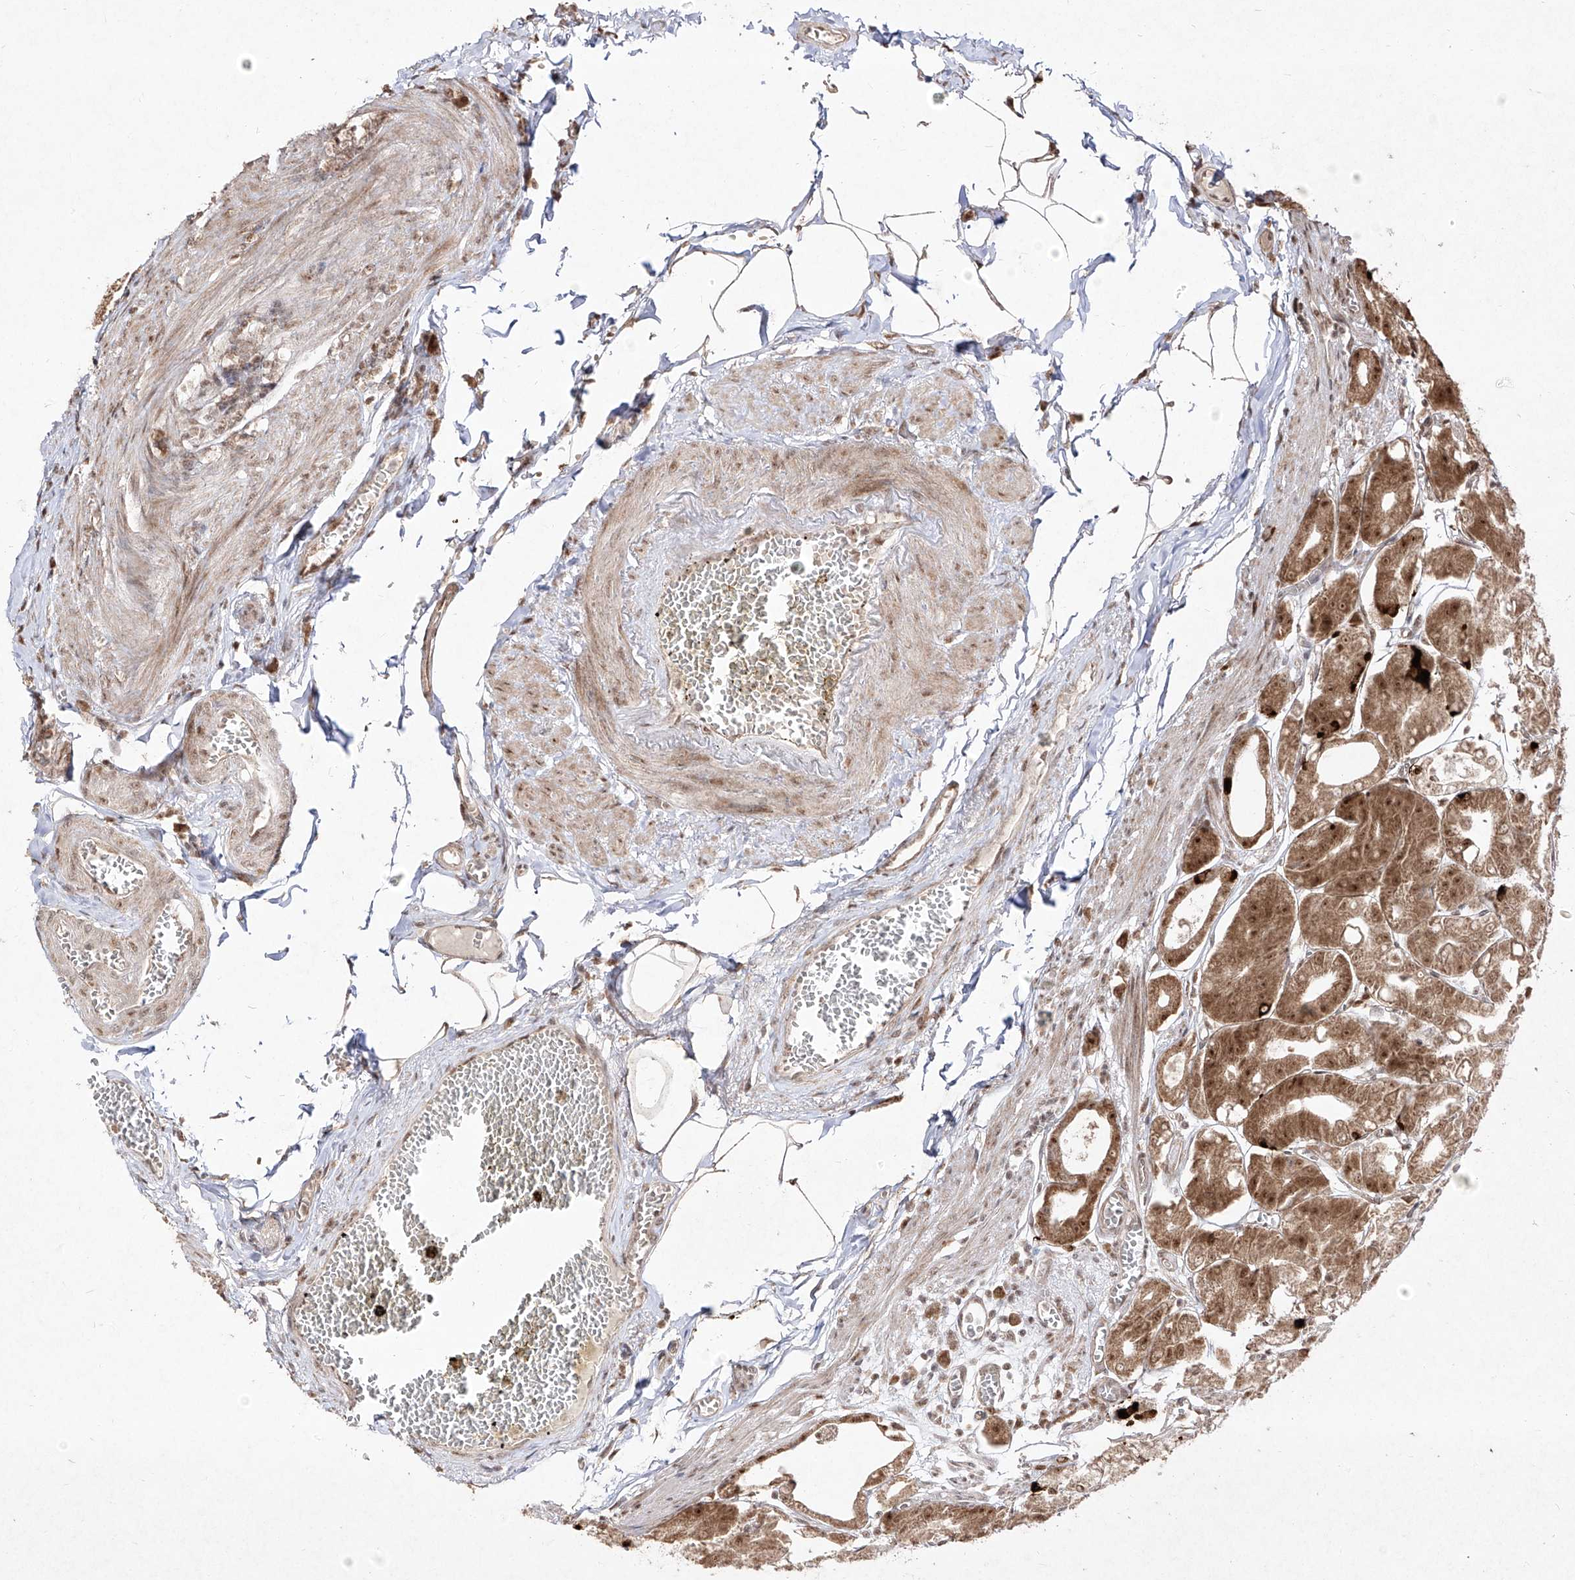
{"staining": {"intensity": "moderate", "quantity": ">75%", "location": "cytoplasmic/membranous,nuclear"}, "tissue": "stomach", "cell_type": "Glandular cells", "image_type": "normal", "snomed": [{"axis": "morphology", "description": "Normal tissue, NOS"}, {"axis": "topography", "description": "Stomach, lower"}], "caption": "A brown stain labels moderate cytoplasmic/membranous,nuclear positivity of a protein in glandular cells of unremarkable human stomach. (IHC, brightfield microscopy, high magnification).", "gene": "SNRNP27", "patient": {"sex": "male", "age": 71}}